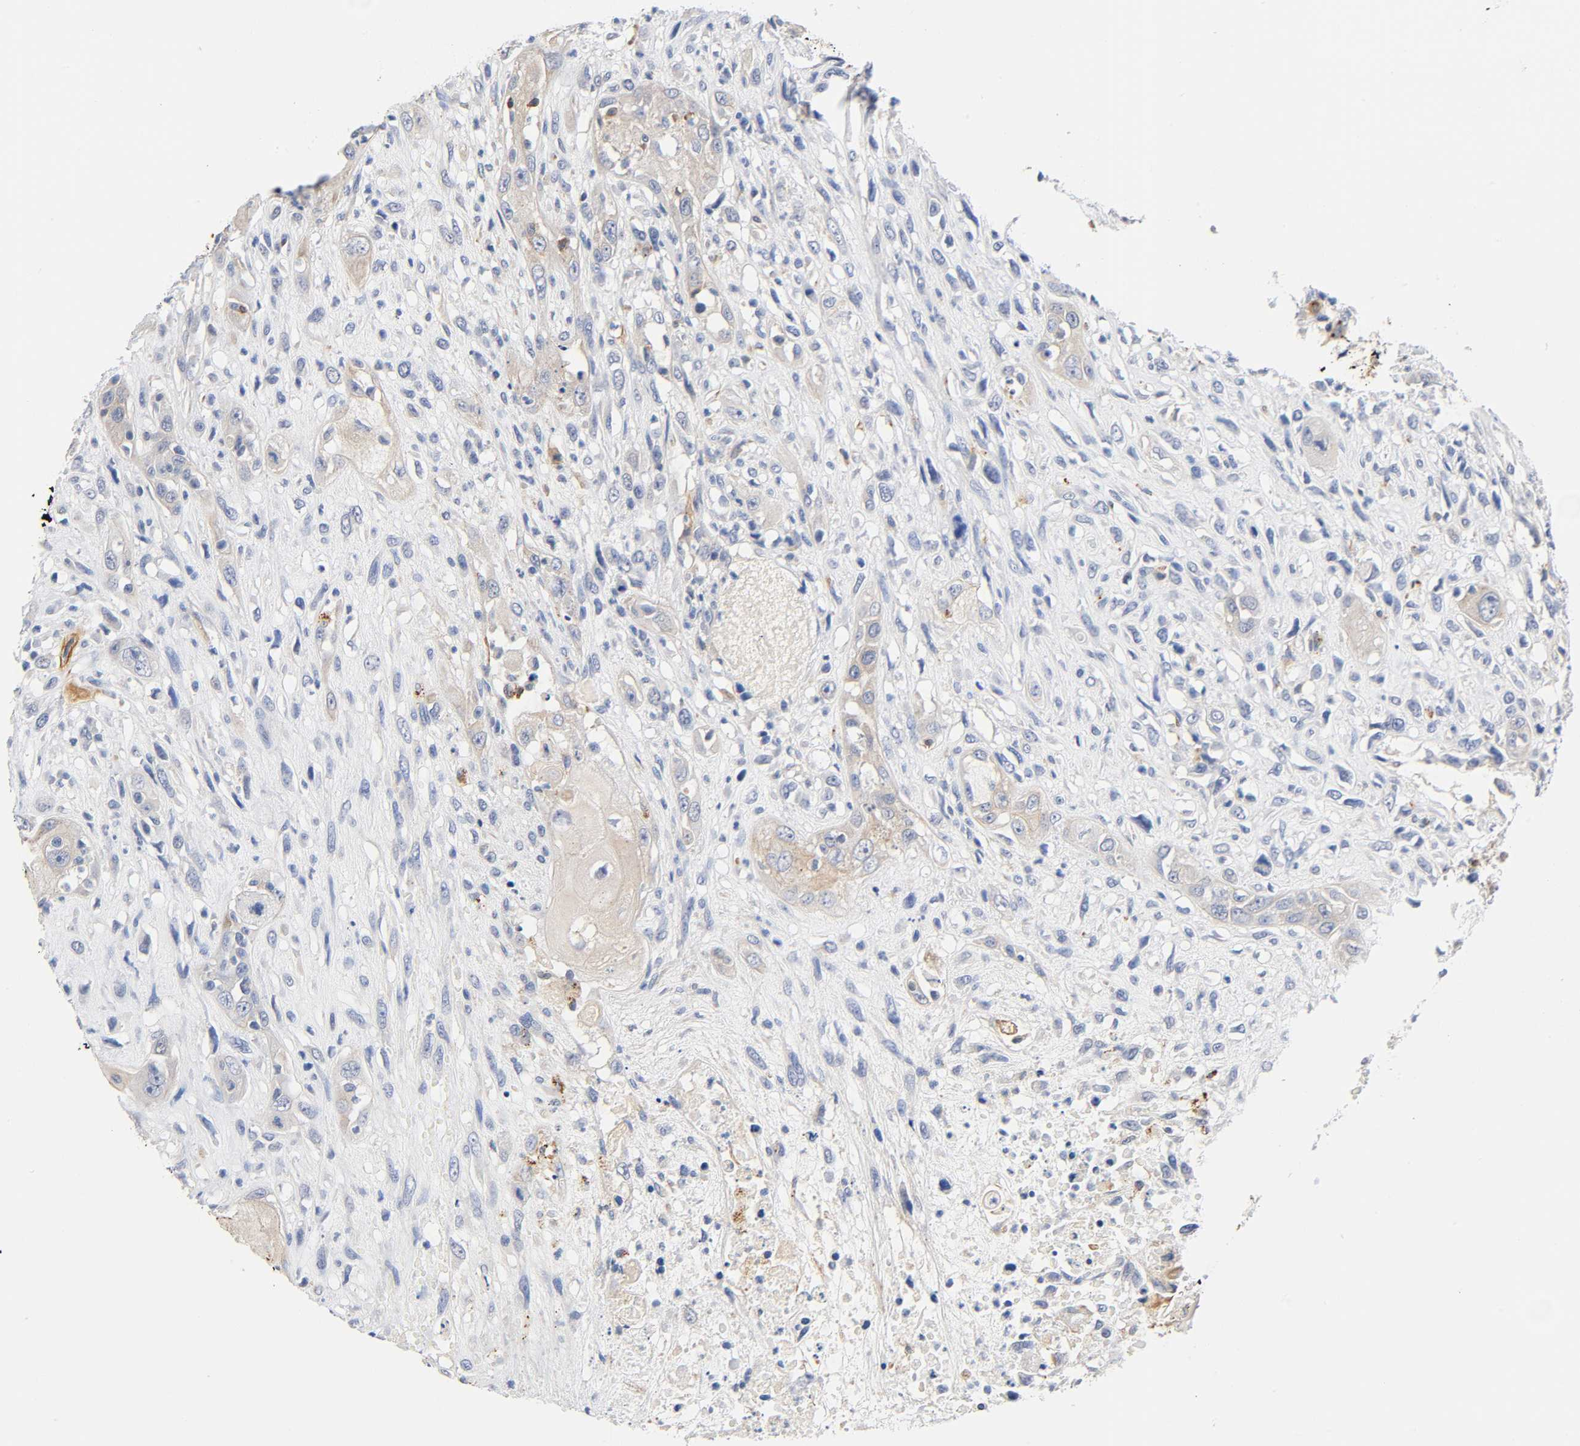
{"staining": {"intensity": "negative", "quantity": "none", "location": "none"}, "tissue": "head and neck cancer", "cell_type": "Tumor cells", "image_type": "cancer", "snomed": [{"axis": "morphology", "description": "Necrosis, NOS"}, {"axis": "morphology", "description": "Neoplasm, malignant, NOS"}, {"axis": "topography", "description": "Salivary gland"}, {"axis": "topography", "description": "Head-Neck"}], "caption": "The image shows no staining of tumor cells in head and neck cancer (neoplasm (malignant)).", "gene": "UCKL1", "patient": {"sex": "male", "age": 43}}